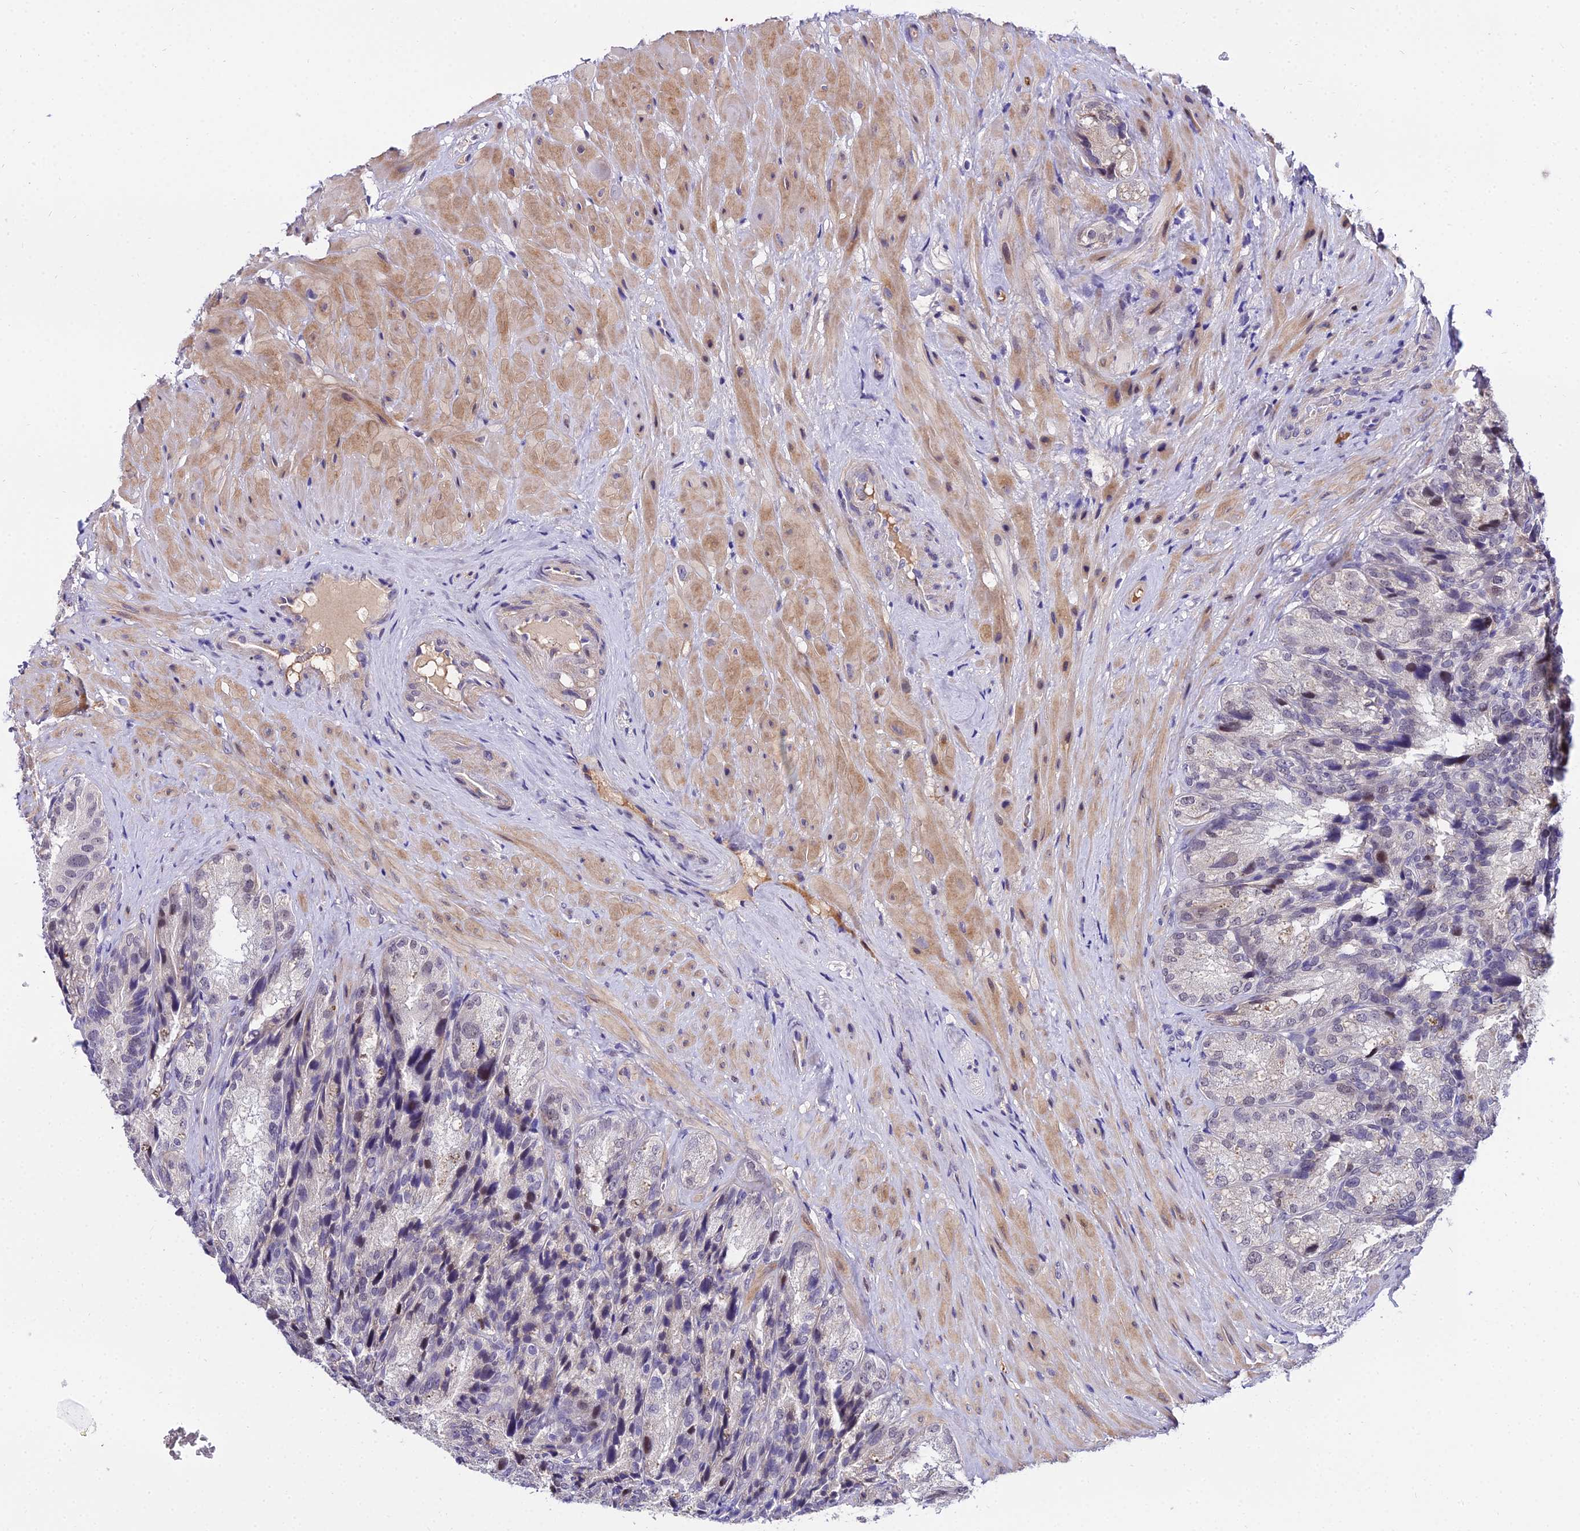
{"staining": {"intensity": "moderate", "quantity": "<25%", "location": "nuclear"}, "tissue": "seminal vesicle", "cell_type": "Glandular cells", "image_type": "normal", "snomed": [{"axis": "morphology", "description": "Normal tissue, NOS"}, {"axis": "topography", "description": "Seminal veicle"}], "caption": "Seminal vesicle was stained to show a protein in brown. There is low levels of moderate nuclear positivity in approximately <25% of glandular cells. The staining was performed using DAB to visualize the protein expression in brown, while the nuclei were stained in blue with hematoxylin (Magnification: 20x).", "gene": "TRIML2", "patient": {"sex": "male", "age": 58}}